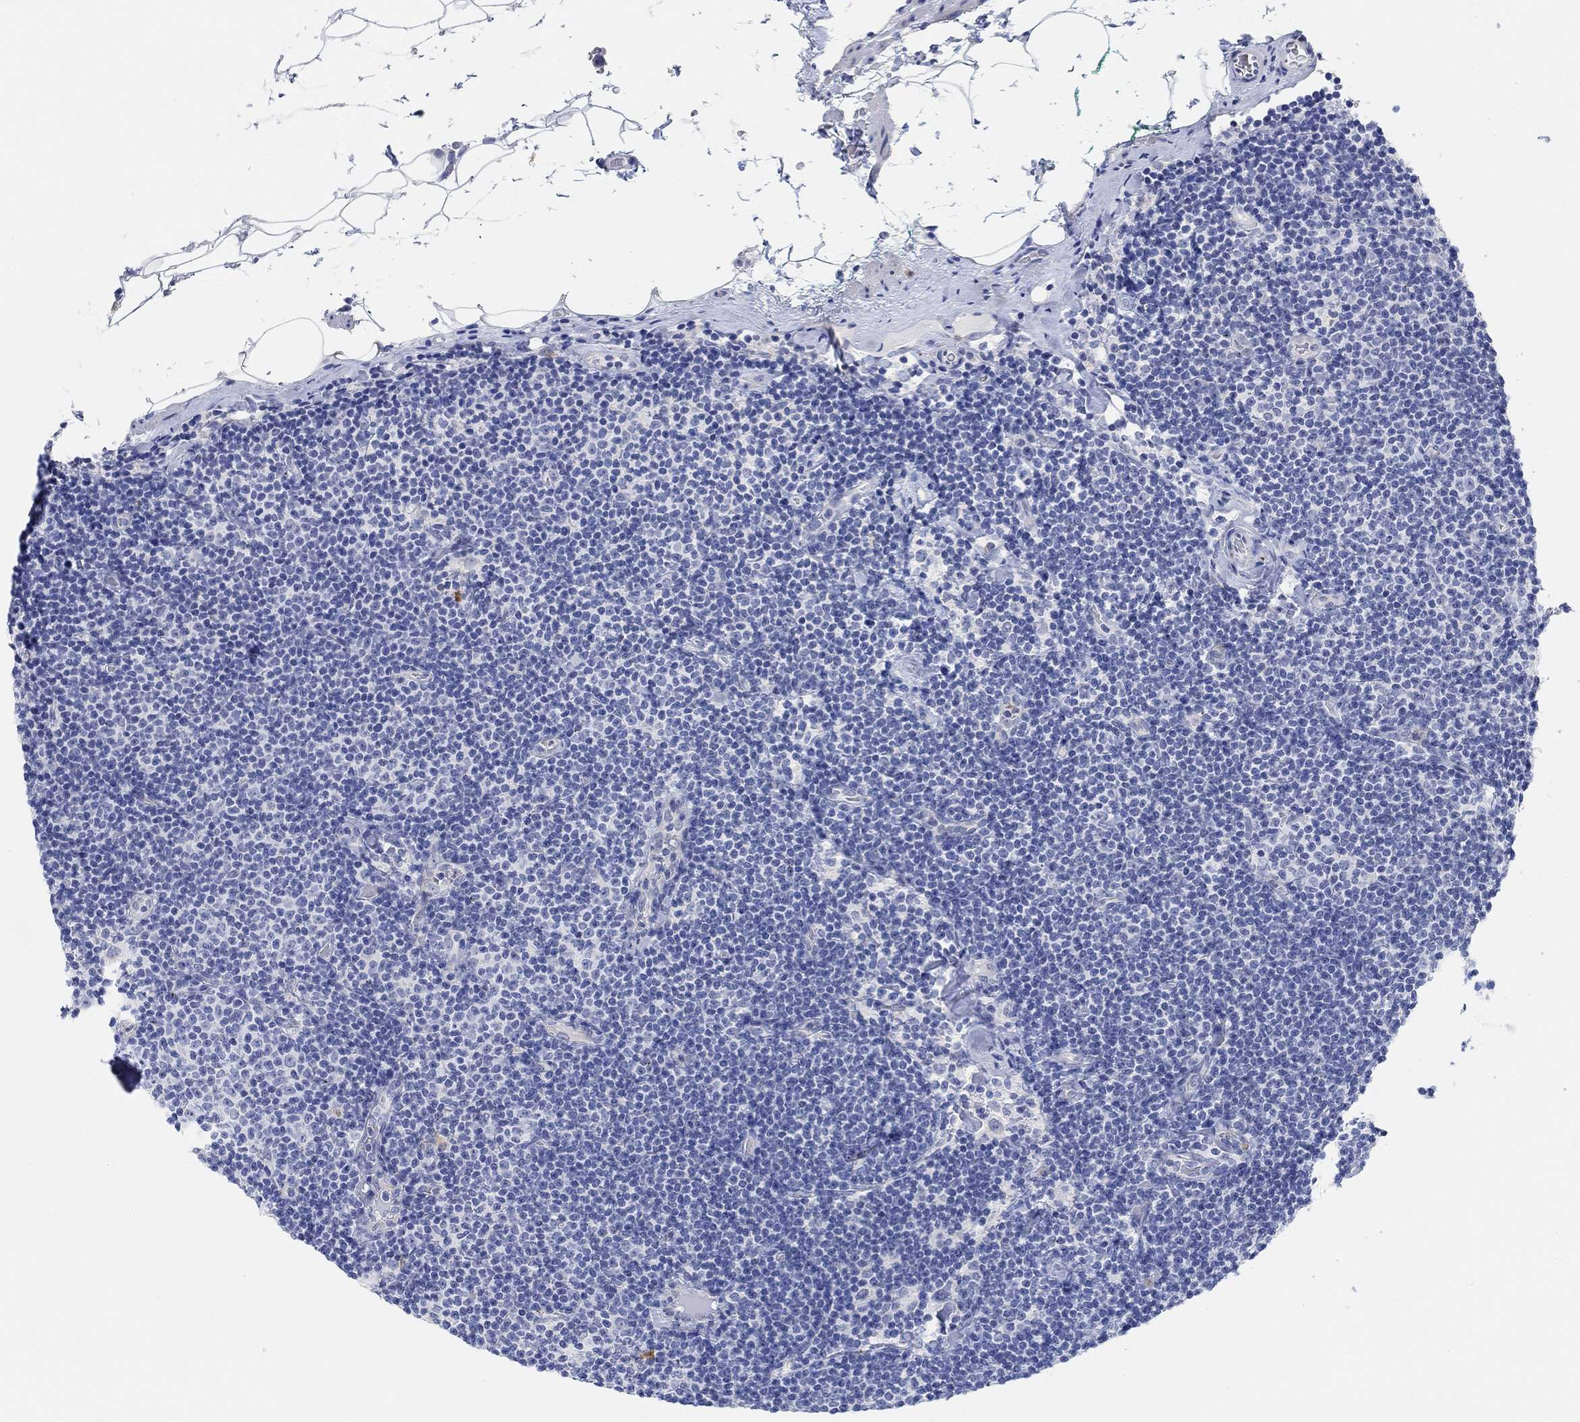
{"staining": {"intensity": "negative", "quantity": "none", "location": "none"}, "tissue": "lymphoma", "cell_type": "Tumor cells", "image_type": "cancer", "snomed": [{"axis": "morphology", "description": "Malignant lymphoma, non-Hodgkin's type, Low grade"}, {"axis": "topography", "description": "Lymph node"}], "caption": "Immunohistochemistry photomicrograph of lymphoma stained for a protein (brown), which exhibits no staining in tumor cells.", "gene": "VAT1L", "patient": {"sex": "male", "age": 81}}